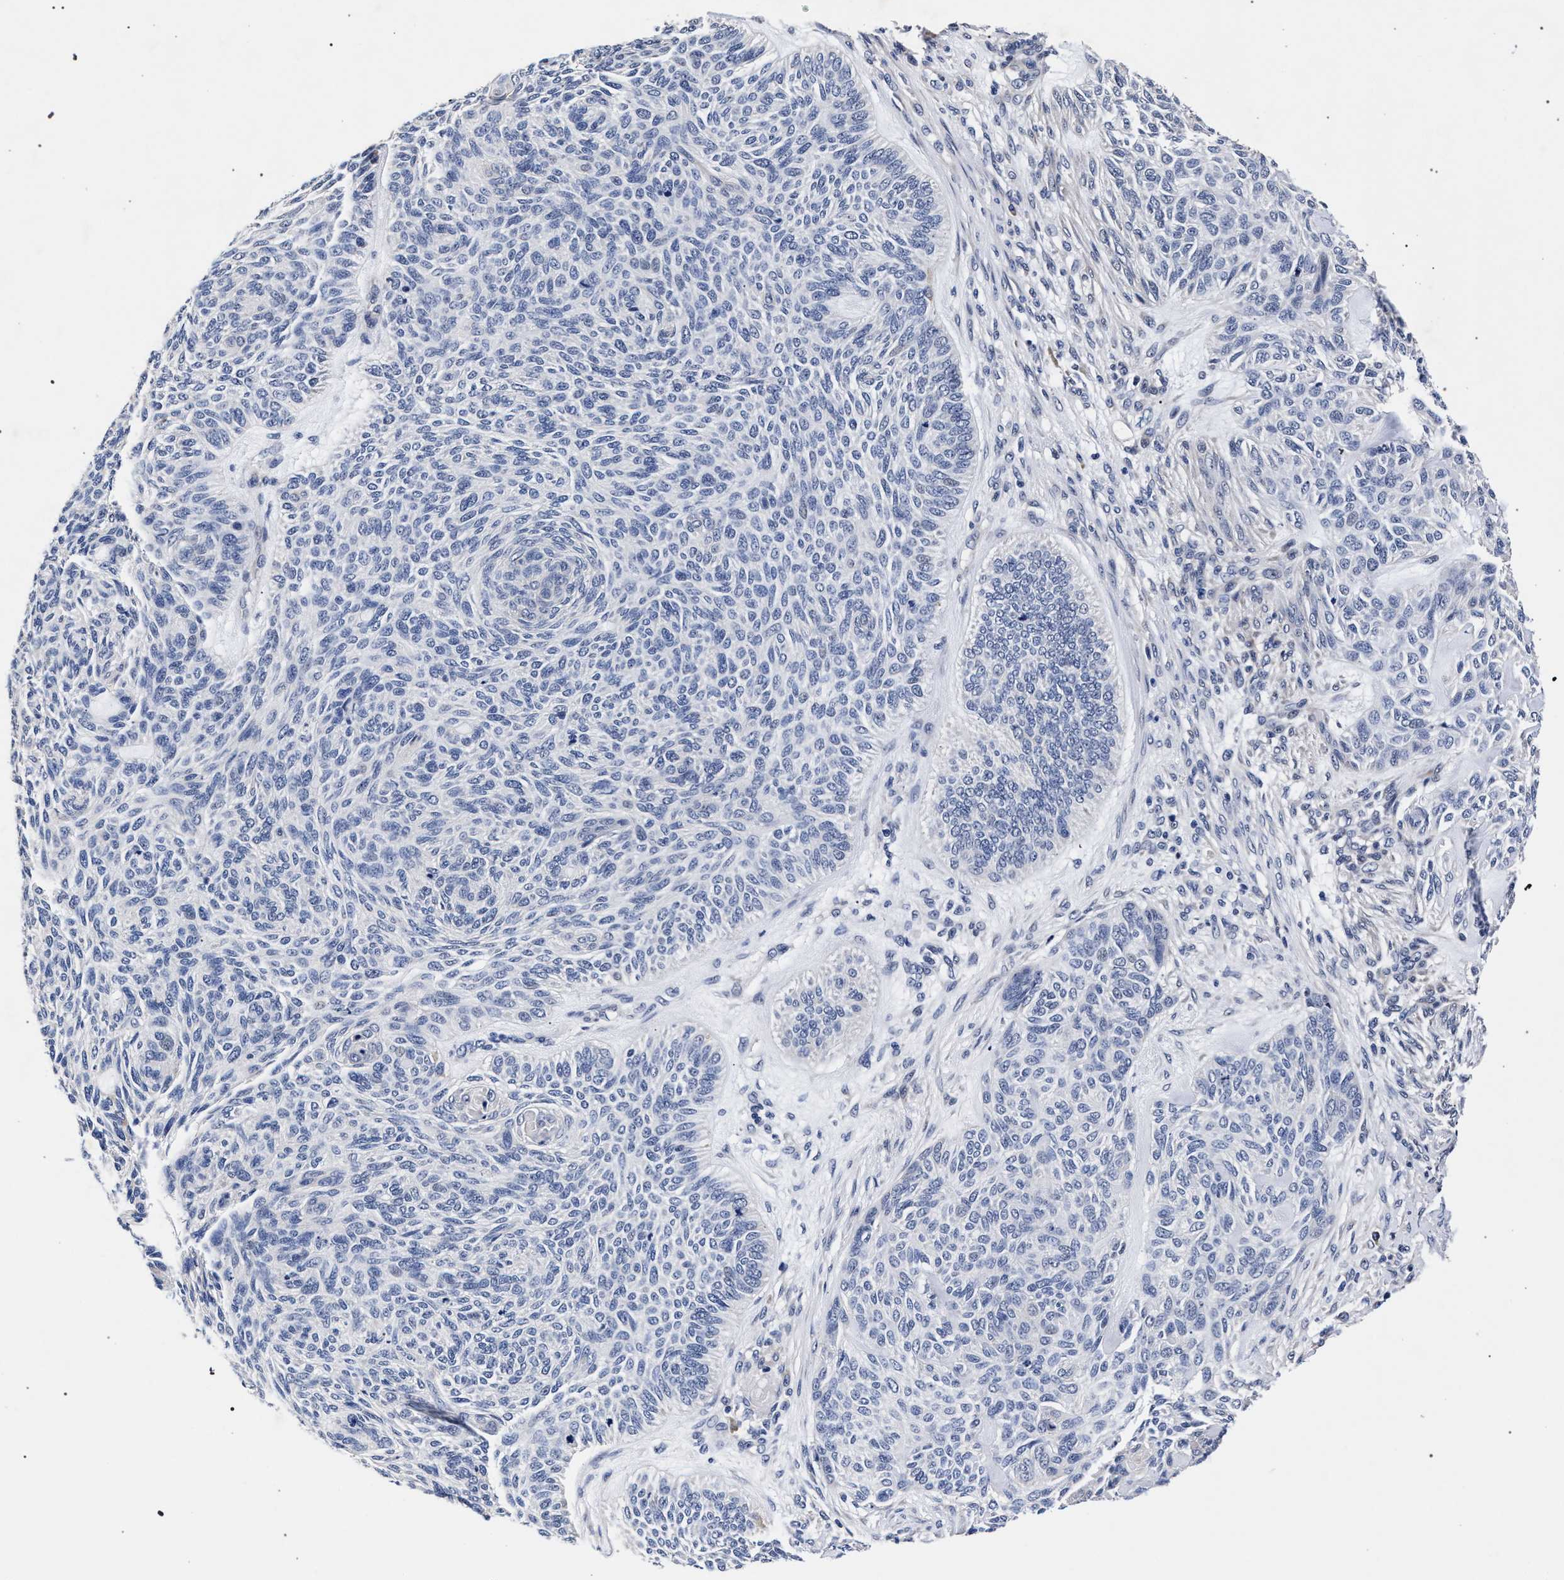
{"staining": {"intensity": "negative", "quantity": "none", "location": "none"}, "tissue": "skin cancer", "cell_type": "Tumor cells", "image_type": "cancer", "snomed": [{"axis": "morphology", "description": "Basal cell carcinoma"}, {"axis": "topography", "description": "Skin"}], "caption": "A high-resolution micrograph shows immunohistochemistry (IHC) staining of basal cell carcinoma (skin), which exhibits no significant positivity in tumor cells.", "gene": "CFAP95", "patient": {"sex": "male", "age": 55}}